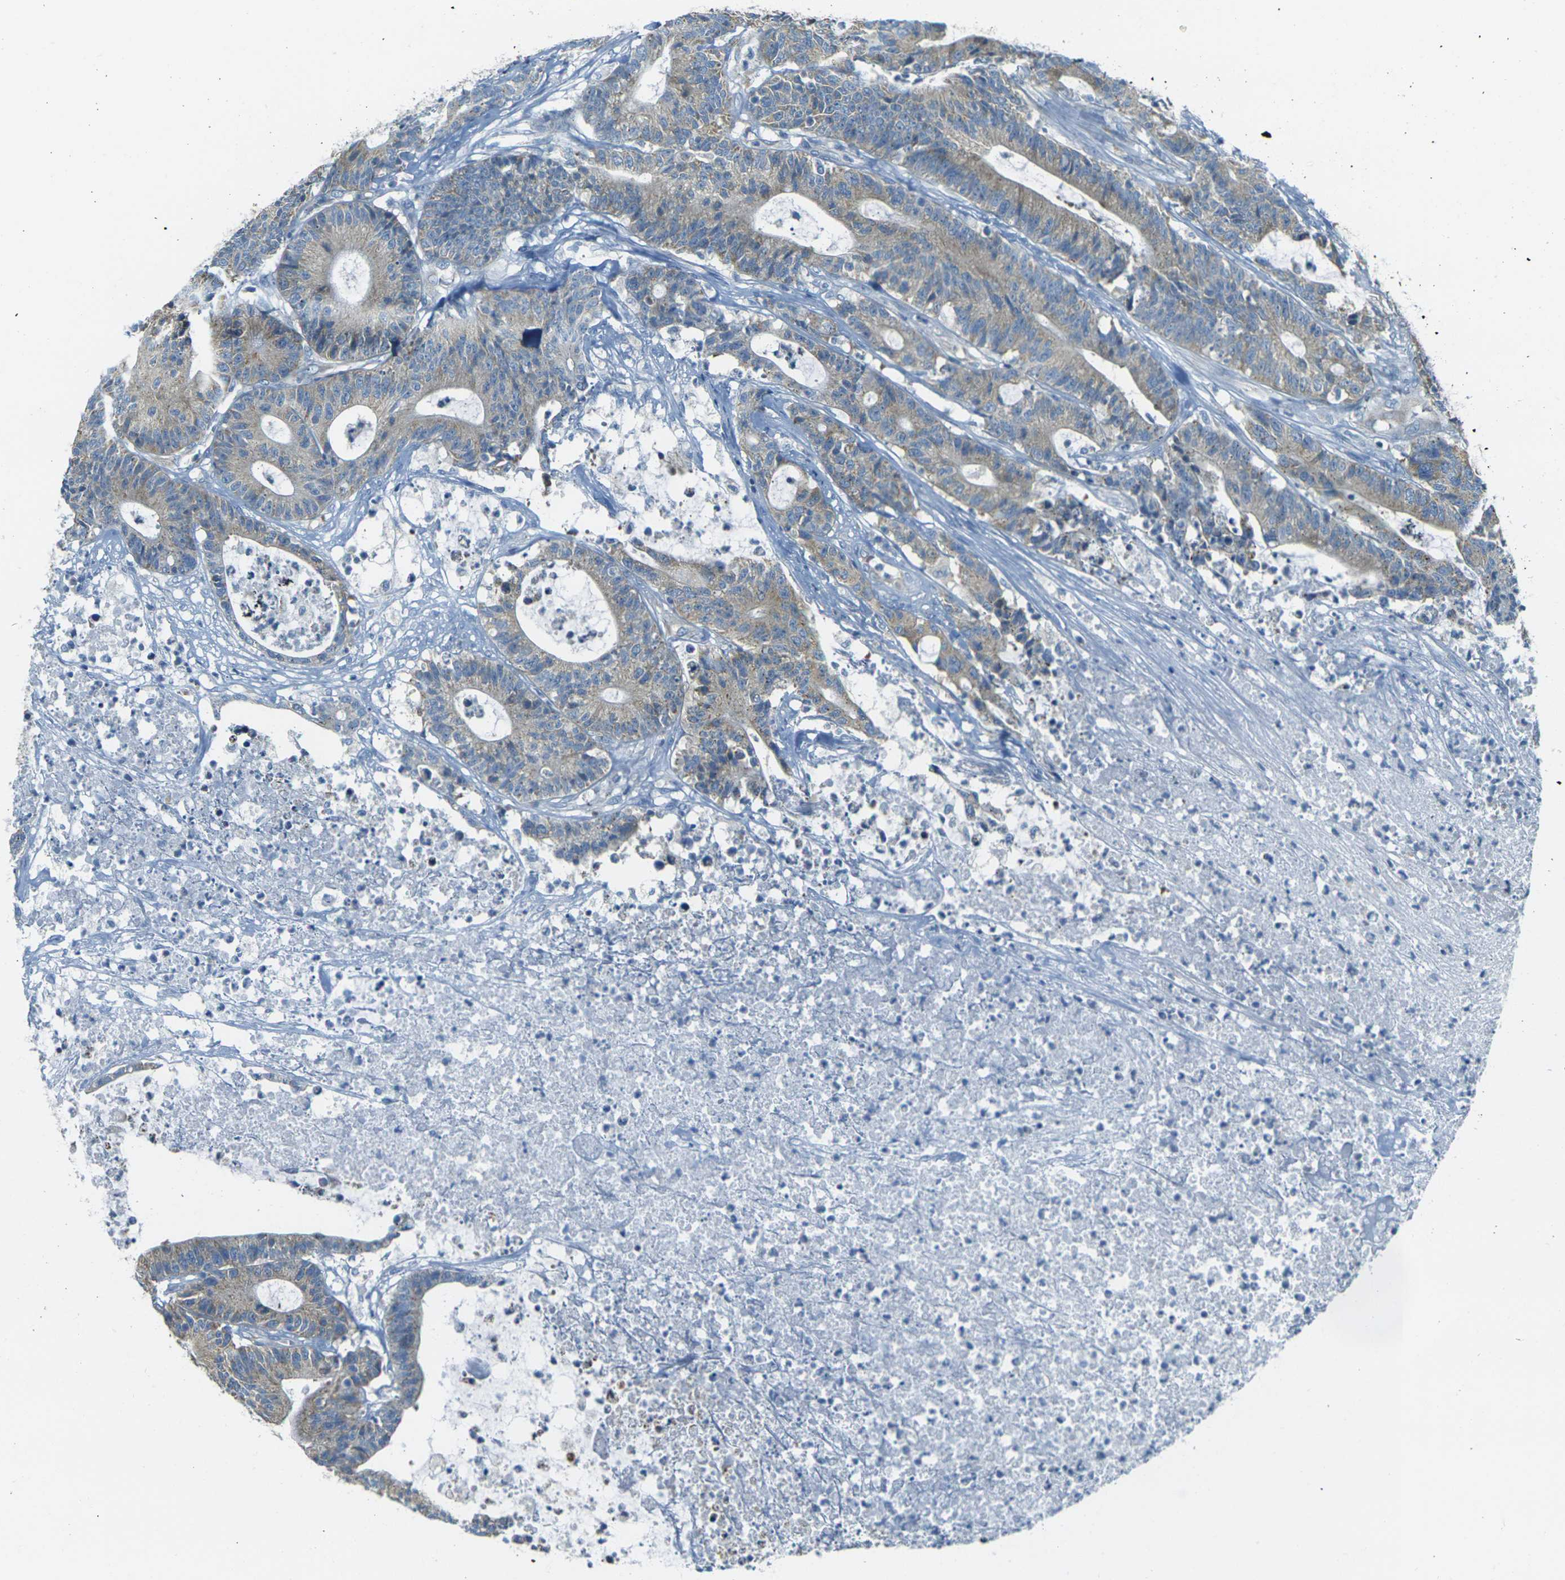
{"staining": {"intensity": "weak", "quantity": ">75%", "location": "cytoplasmic/membranous"}, "tissue": "colorectal cancer", "cell_type": "Tumor cells", "image_type": "cancer", "snomed": [{"axis": "morphology", "description": "Adenocarcinoma, NOS"}, {"axis": "topography", "description": "Colon"}], "caption": "Immunohistochemistry of colorectal adenocarcinoma demonstrates low levels of weak cytoplasmic/membranous staining in about >75% of tumor cells. The staining was performed using DAB to visualize the protein expression in brown, while the nuclei were stained in blue with hematoxylin (Magnification: 20x).", "gene": "PARD6B", "patient": {"sex": "female", "age": 84}}